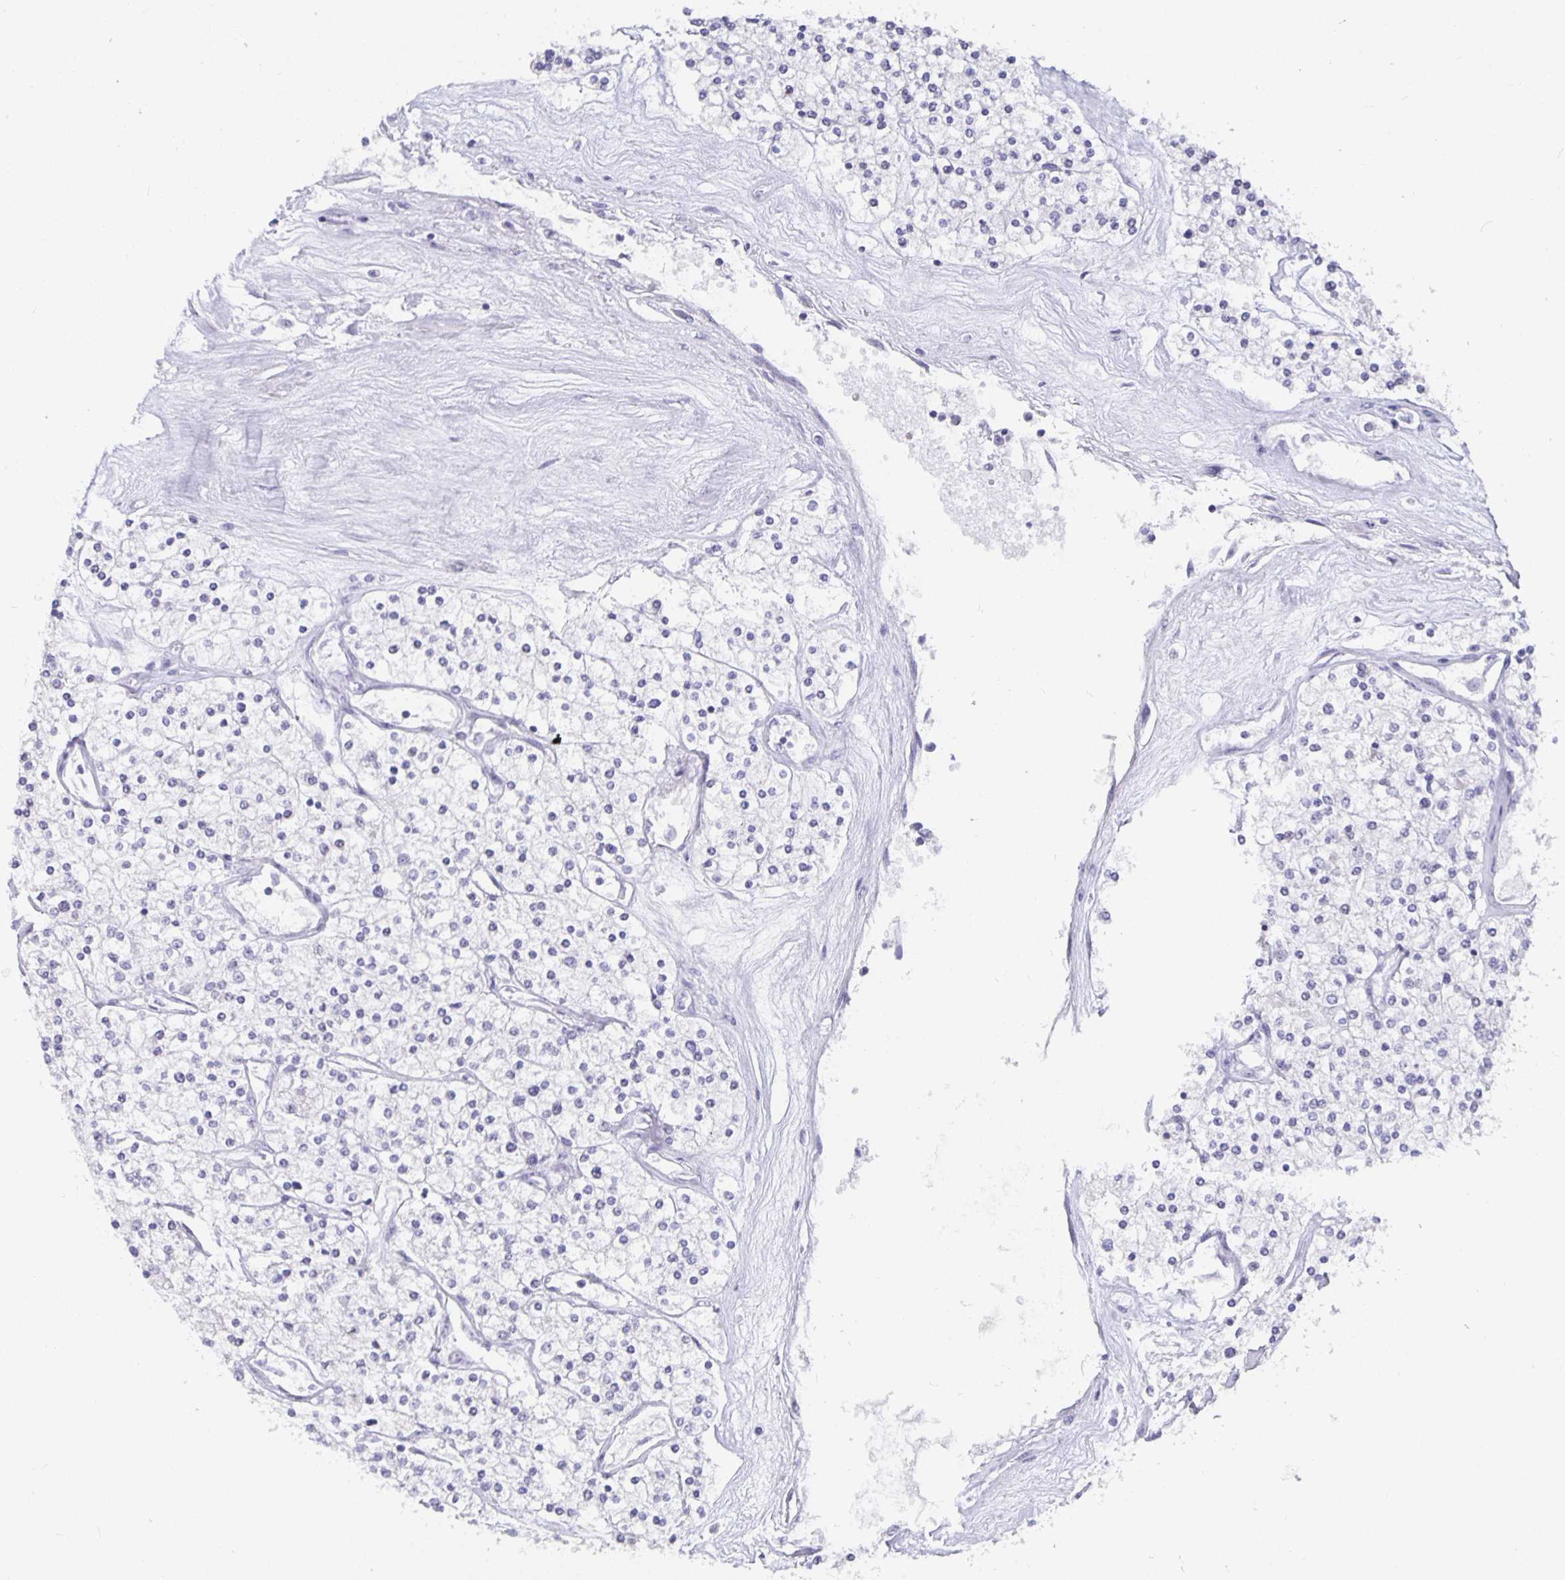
{"staining": {"intensity": "negative", "quantity": "none", "location": "none"}, "tissue": "renal cancer", "cell_type": "Tumor cells", "image_type": "cancer", "snomed": [{"axis": "morphology", "description": "Adenocarcinoma, NOS"}, {"axis": "topography", "description": "Kidney"}], "caption": "Tumor cells are negative for brown protein staining in adenocarcinoma (renal).", "gene": "OLIG2", "patient": {"sex": "male", "age": 80}}